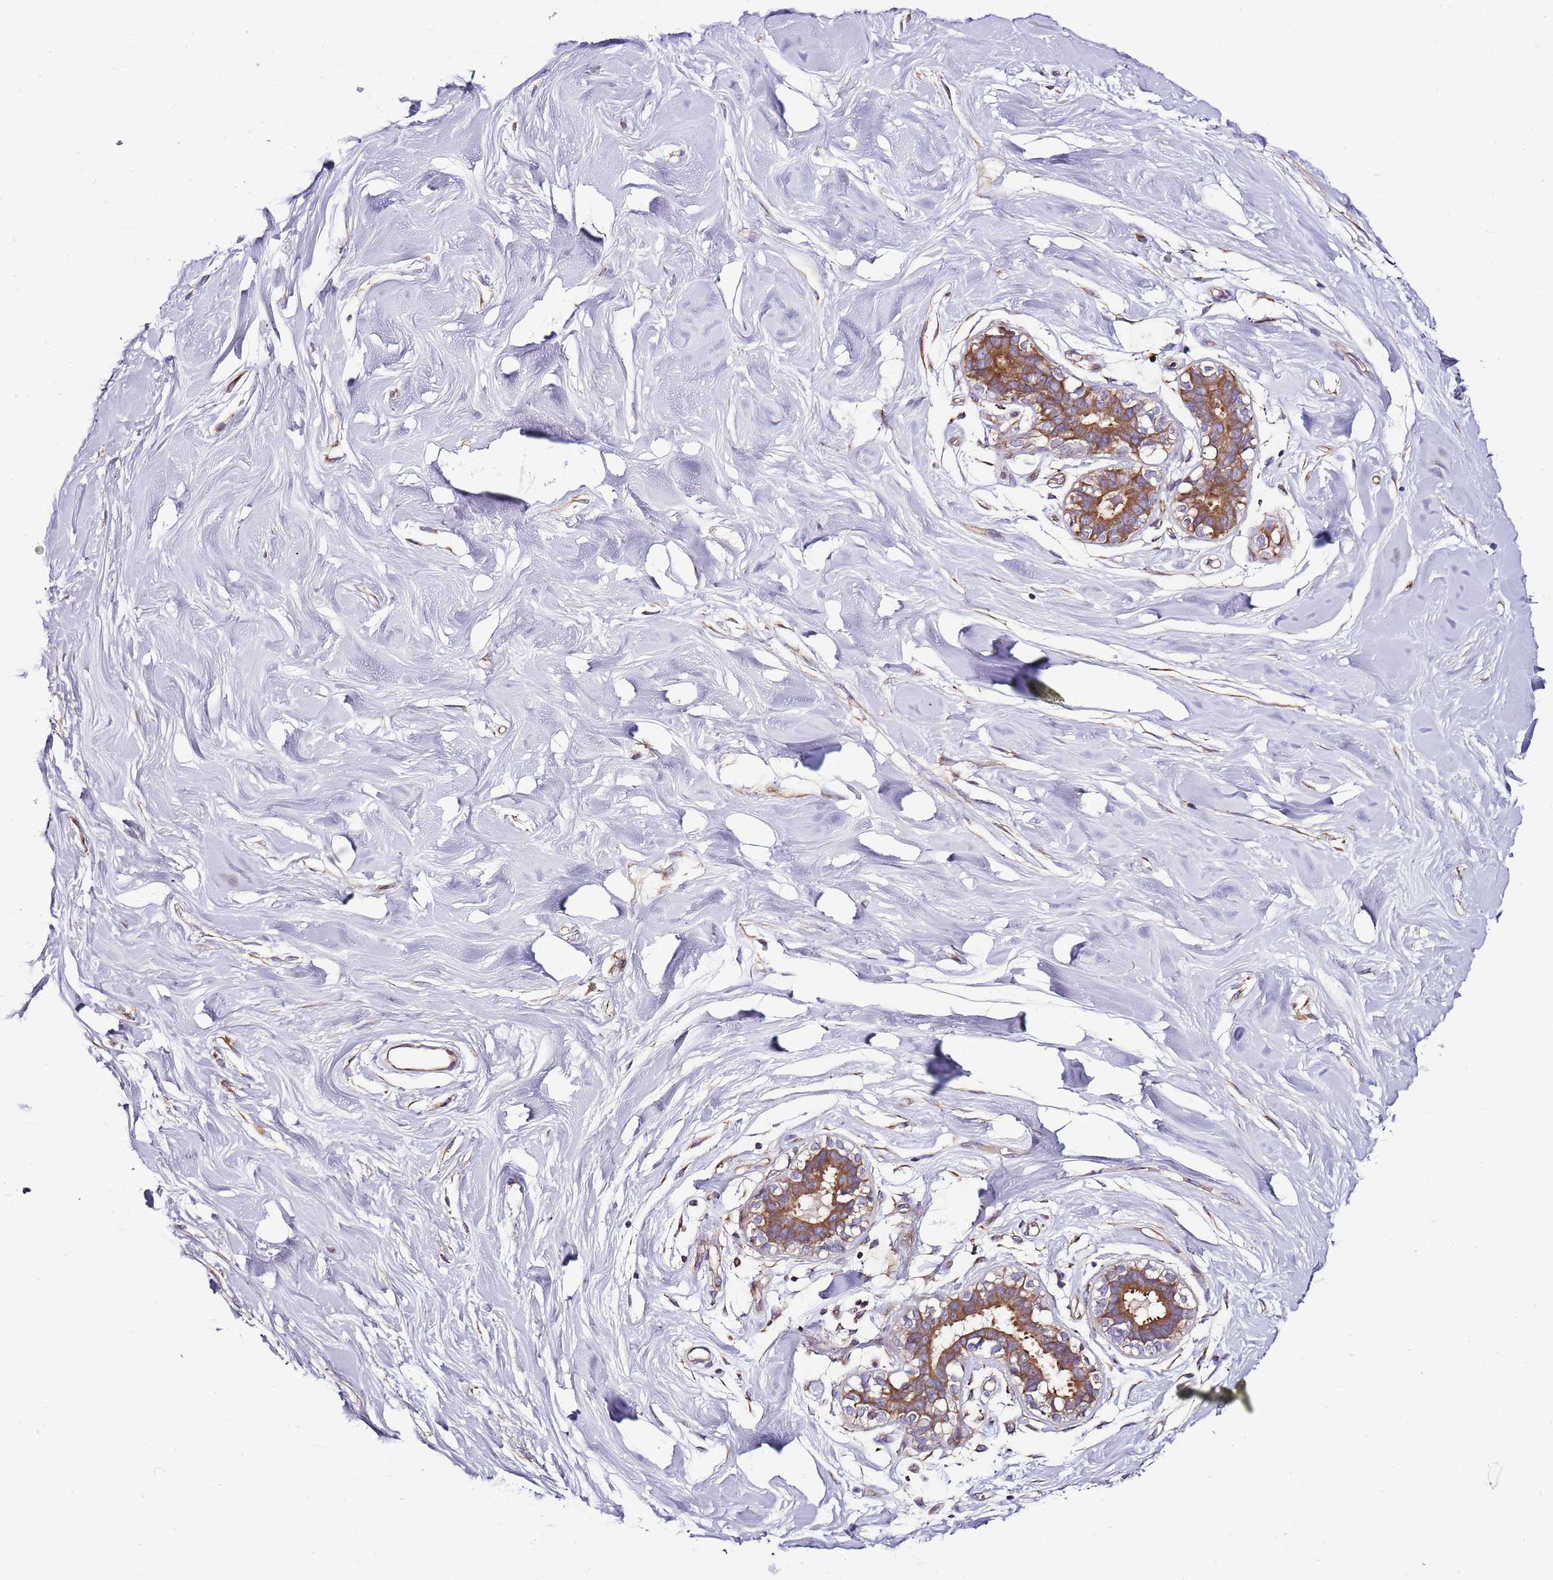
{"staining": {"intensity": "negative", "quantity": "none", "location": "none"}, "tissue": "adipose tissue", "cell_type": "Adipocytes", "image_type": "normal", "snomed": [{"axis": "morphology", "description": "Normal tissue, NOS"}, {"axis": "topography", "description": "Breast"}], "caption": "IHC of normal human adipose tissue displays no staining in adipocytes. (DAB (3,3'-diaminobenzidine) IHC, high magnification).", "gene": "ATXN2L", "patient": {"sex": "female", "age": 26}}